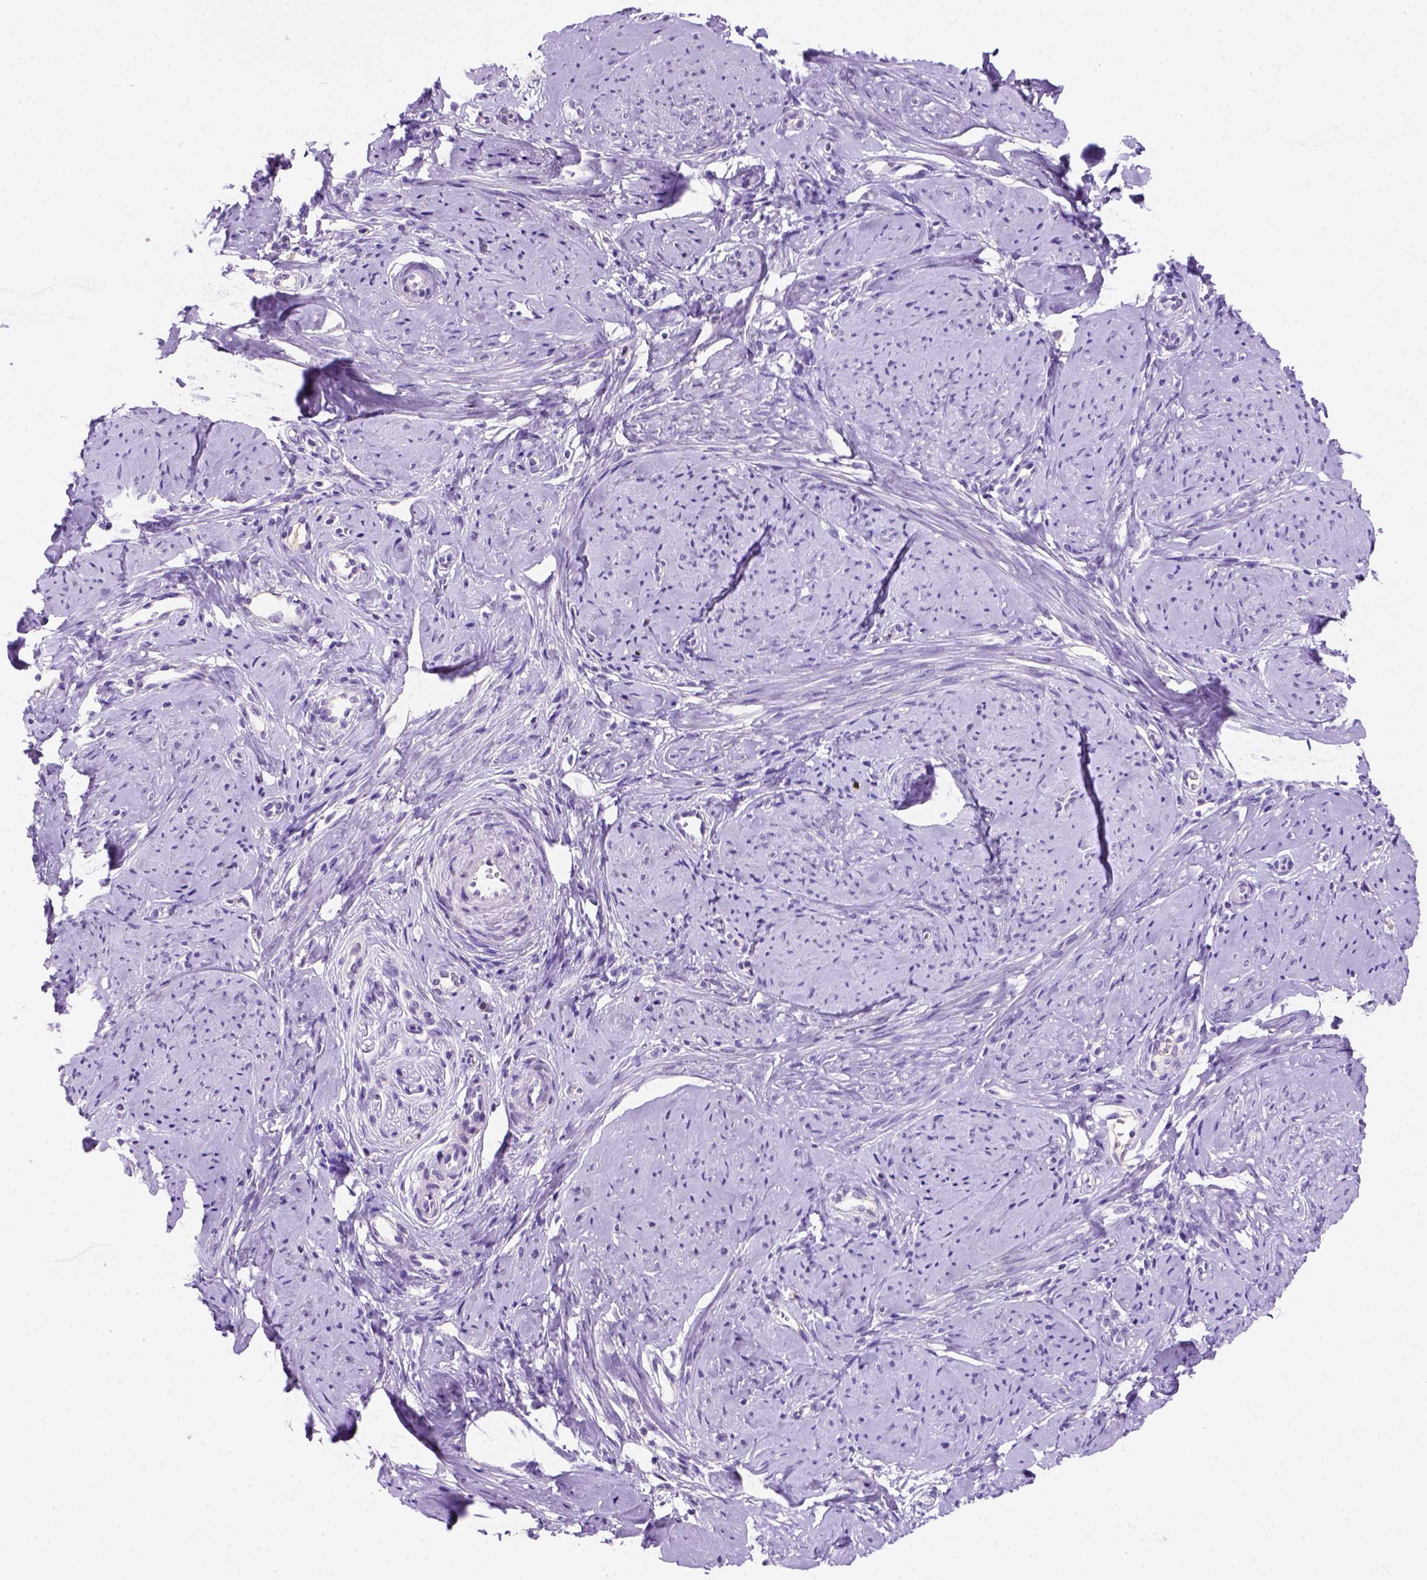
{"staining": {"intensity": "negative", "quantity": "none", "location": "none"}, "tissue": "smooth muscle", "cell_type": "Smooth muscle cells", "image_type": "normal", "snomed": [{"axis": "morphology", "description": "Normal tissue, NOS"}, {"axis": "topography", "description": "Smooth muscle"}], "caption": "Smooth muscle stained for a protein using immunohistochemistry shows no staining smooth muscle cells.", "gene": "FAM81B", "patient": {"sex": "female", "age": 48}}